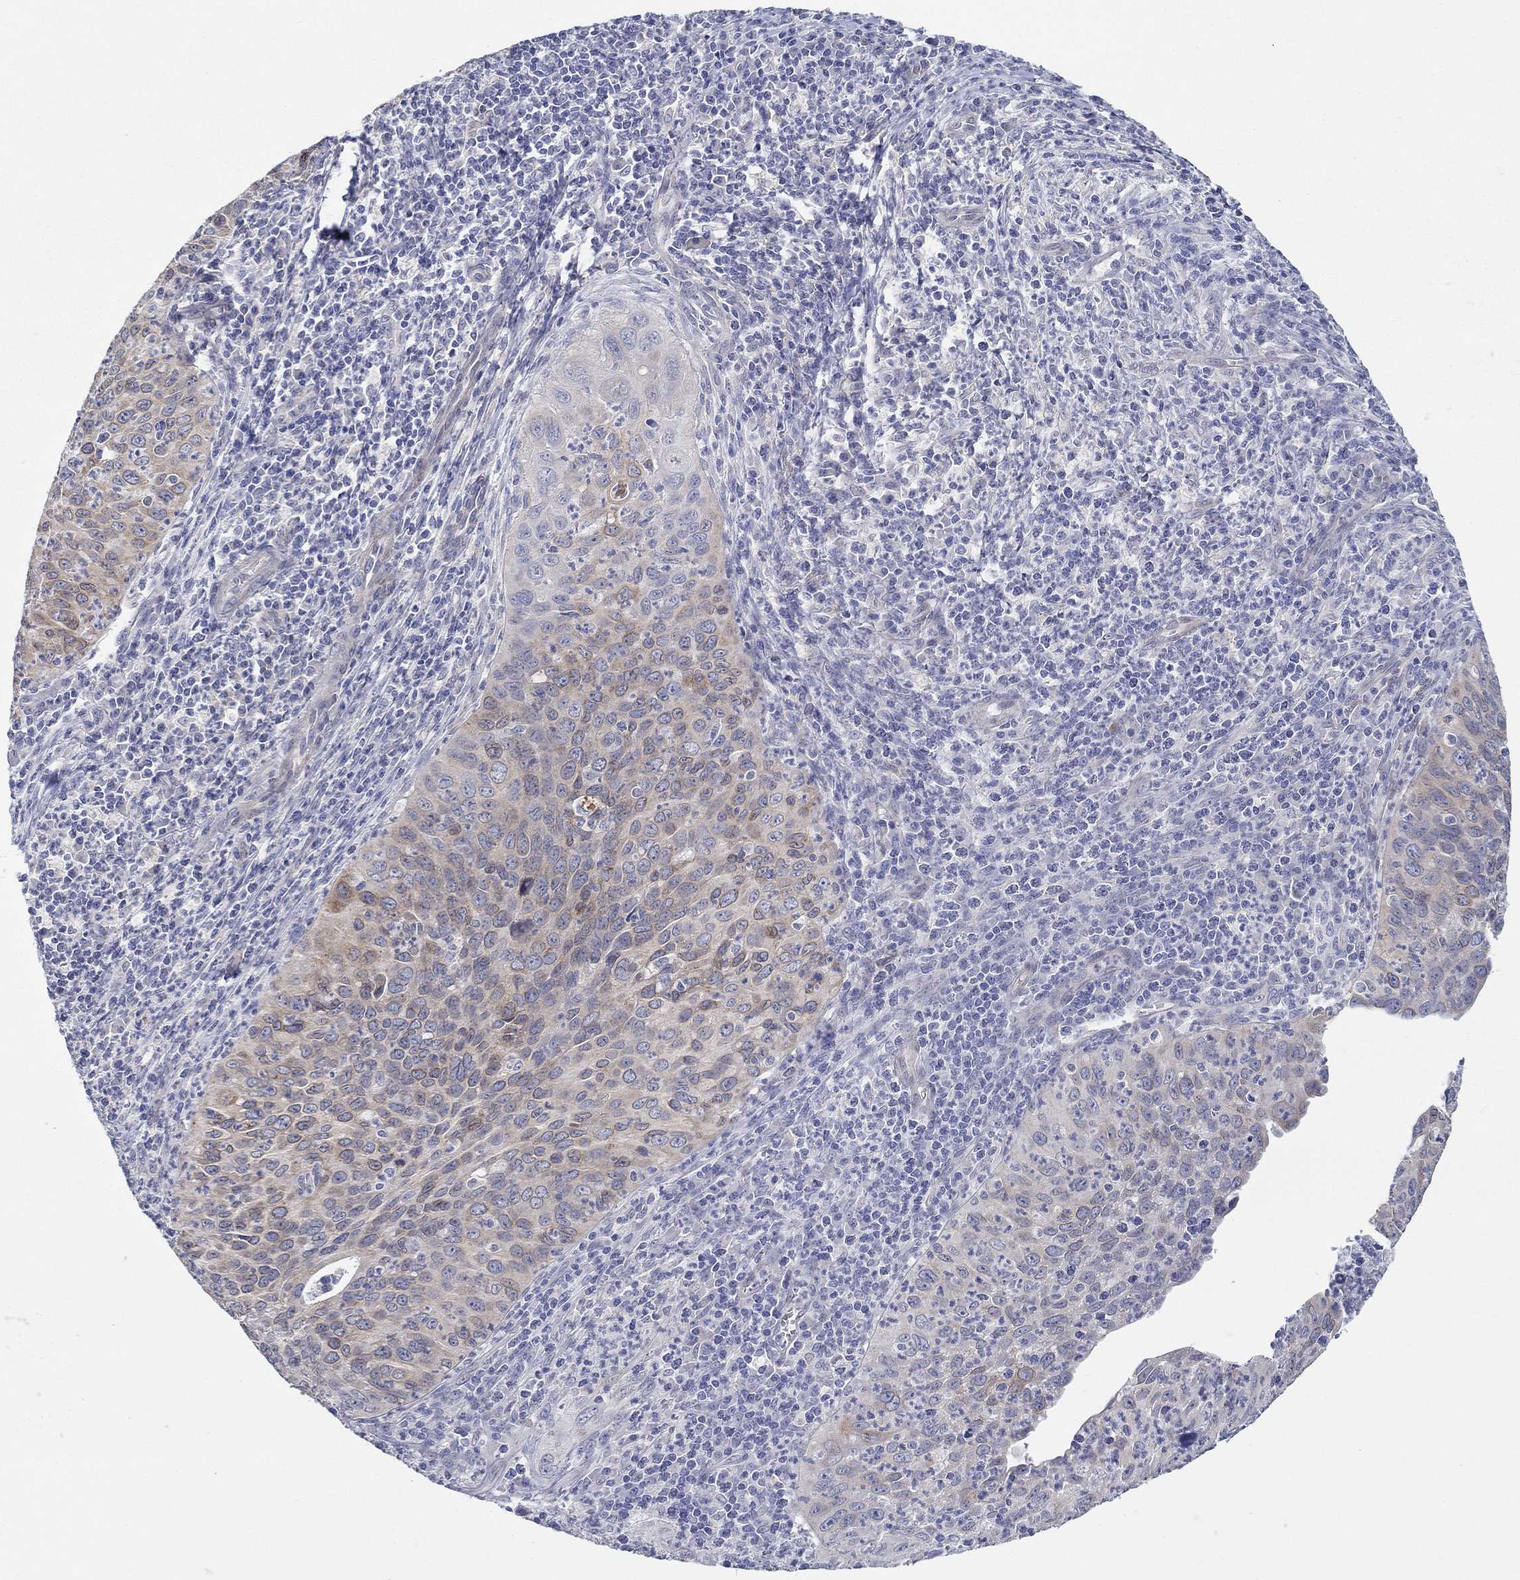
{"staining": {"intensity": "moderate", "quantity": "<25%", "location": "cytoplasmic/membranous"}, "tissue": "cervical cancer", "cell_type": "Tumor cells", "image_type": "cancer", "snomed": [{"axis": "morphology", "description": "Squamous cell carcinoma, NOS"}, {"axis": "topography", "description": "Cervix"}], "caption": "Squamous cell carcinoma (cervical) stained with a protein marker exhibits moderate staining in tumor cells.", "gene": "ERMP1", "patient": {"sex": "female", "age": 26}}